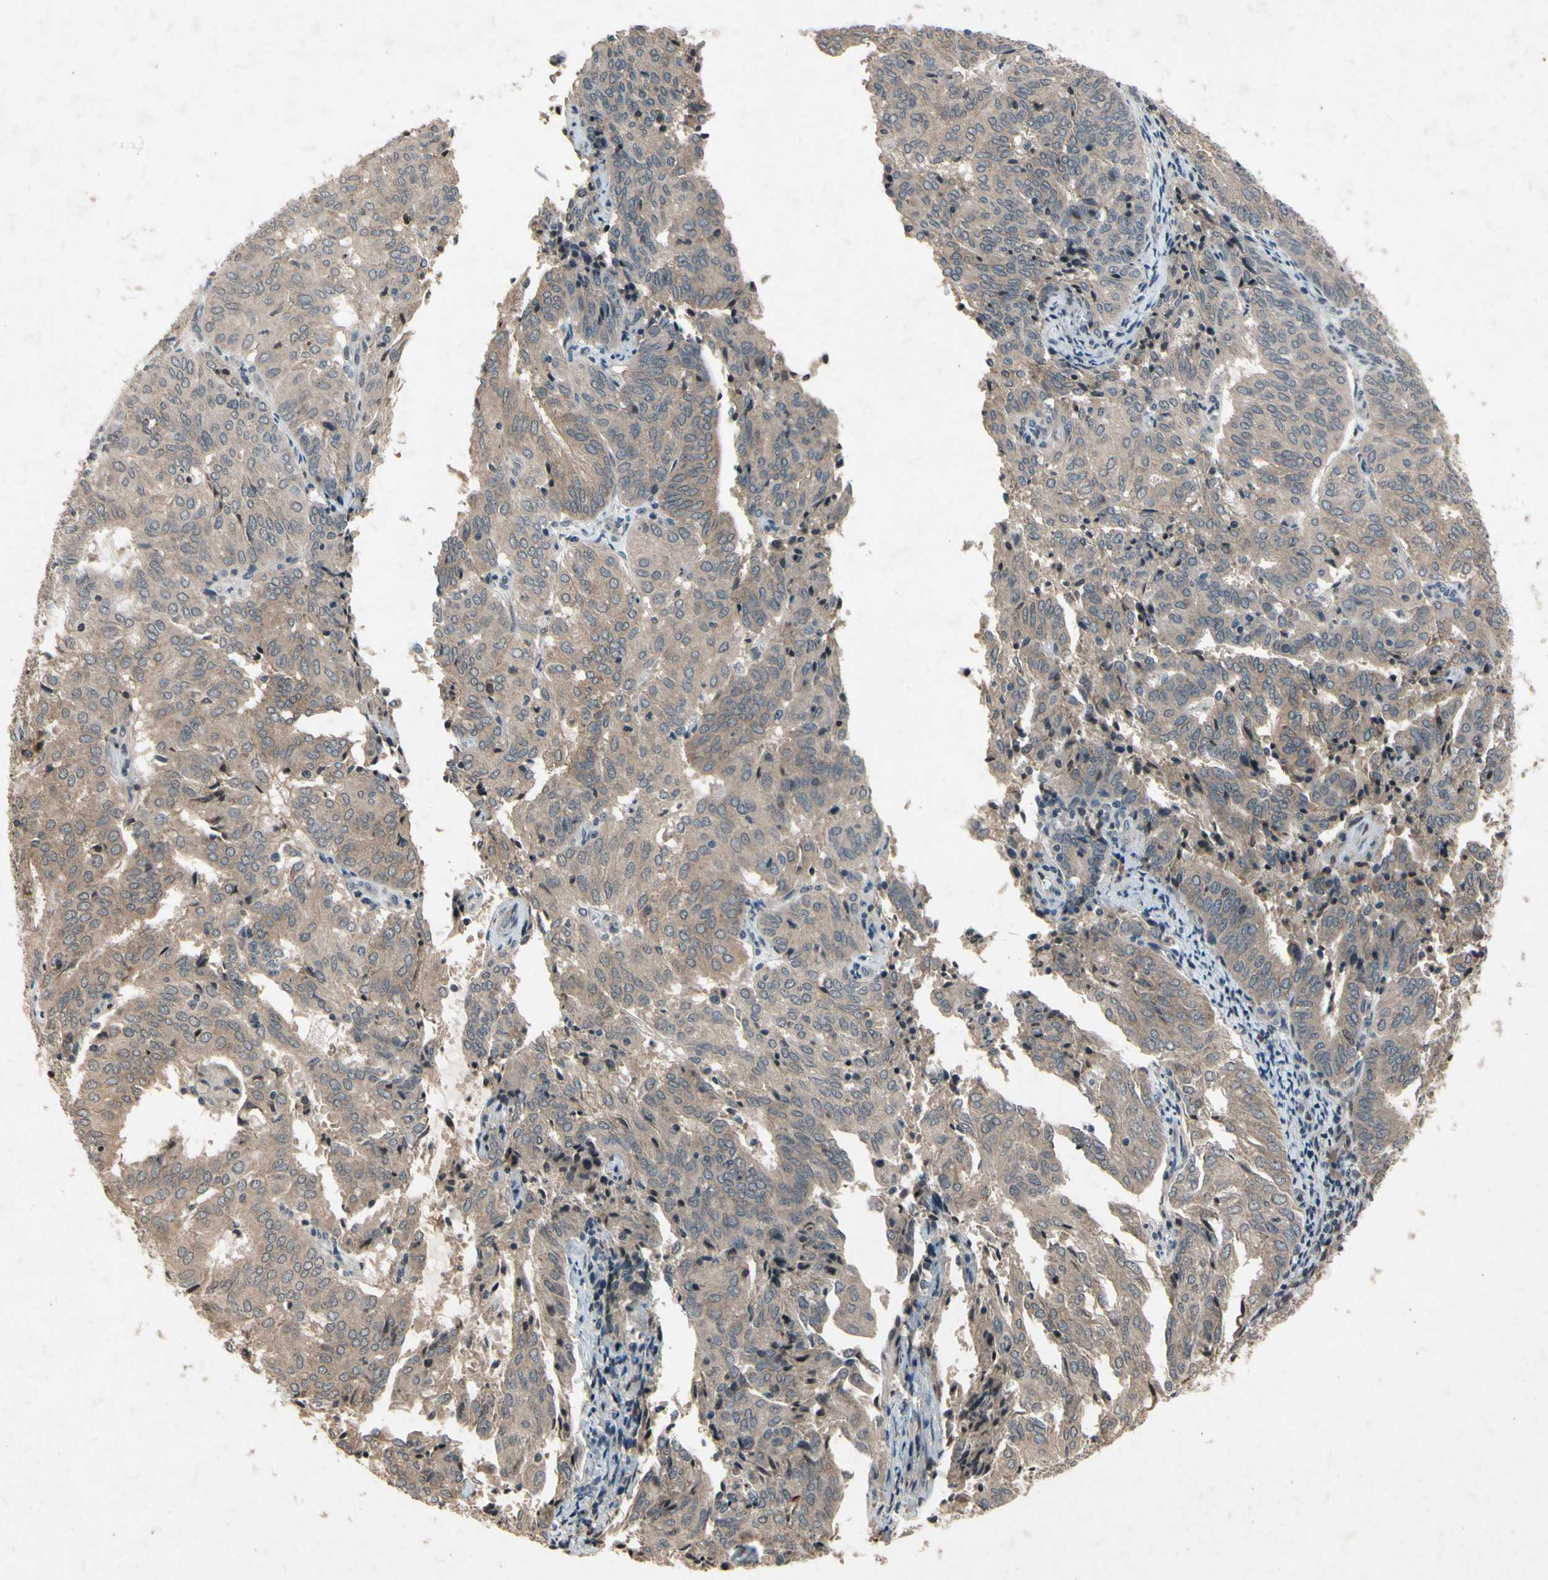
{"staining": {"intensity": "weak", "quantity": ">75%", "location": "cytoplasmic/membranous"}, "tissue": "endometrial cancer", "cell_type": "Tumor cells", "image_type": "cancer", "snomed": [{"axis": "morphology", "description": "Adenocarcinoma, NOS"}, {"axis": "topography", "description": "Uterus"}], "caption": "The immunohistochemical stain highlights weak cytoplasmic/membranous positivity in tumor cells of adenocarcinoma (endometrial) tissue. Nuclei are stained in blue.", "gene": "DPY19L3", "patient": {"sex": "female", "age": 60}}